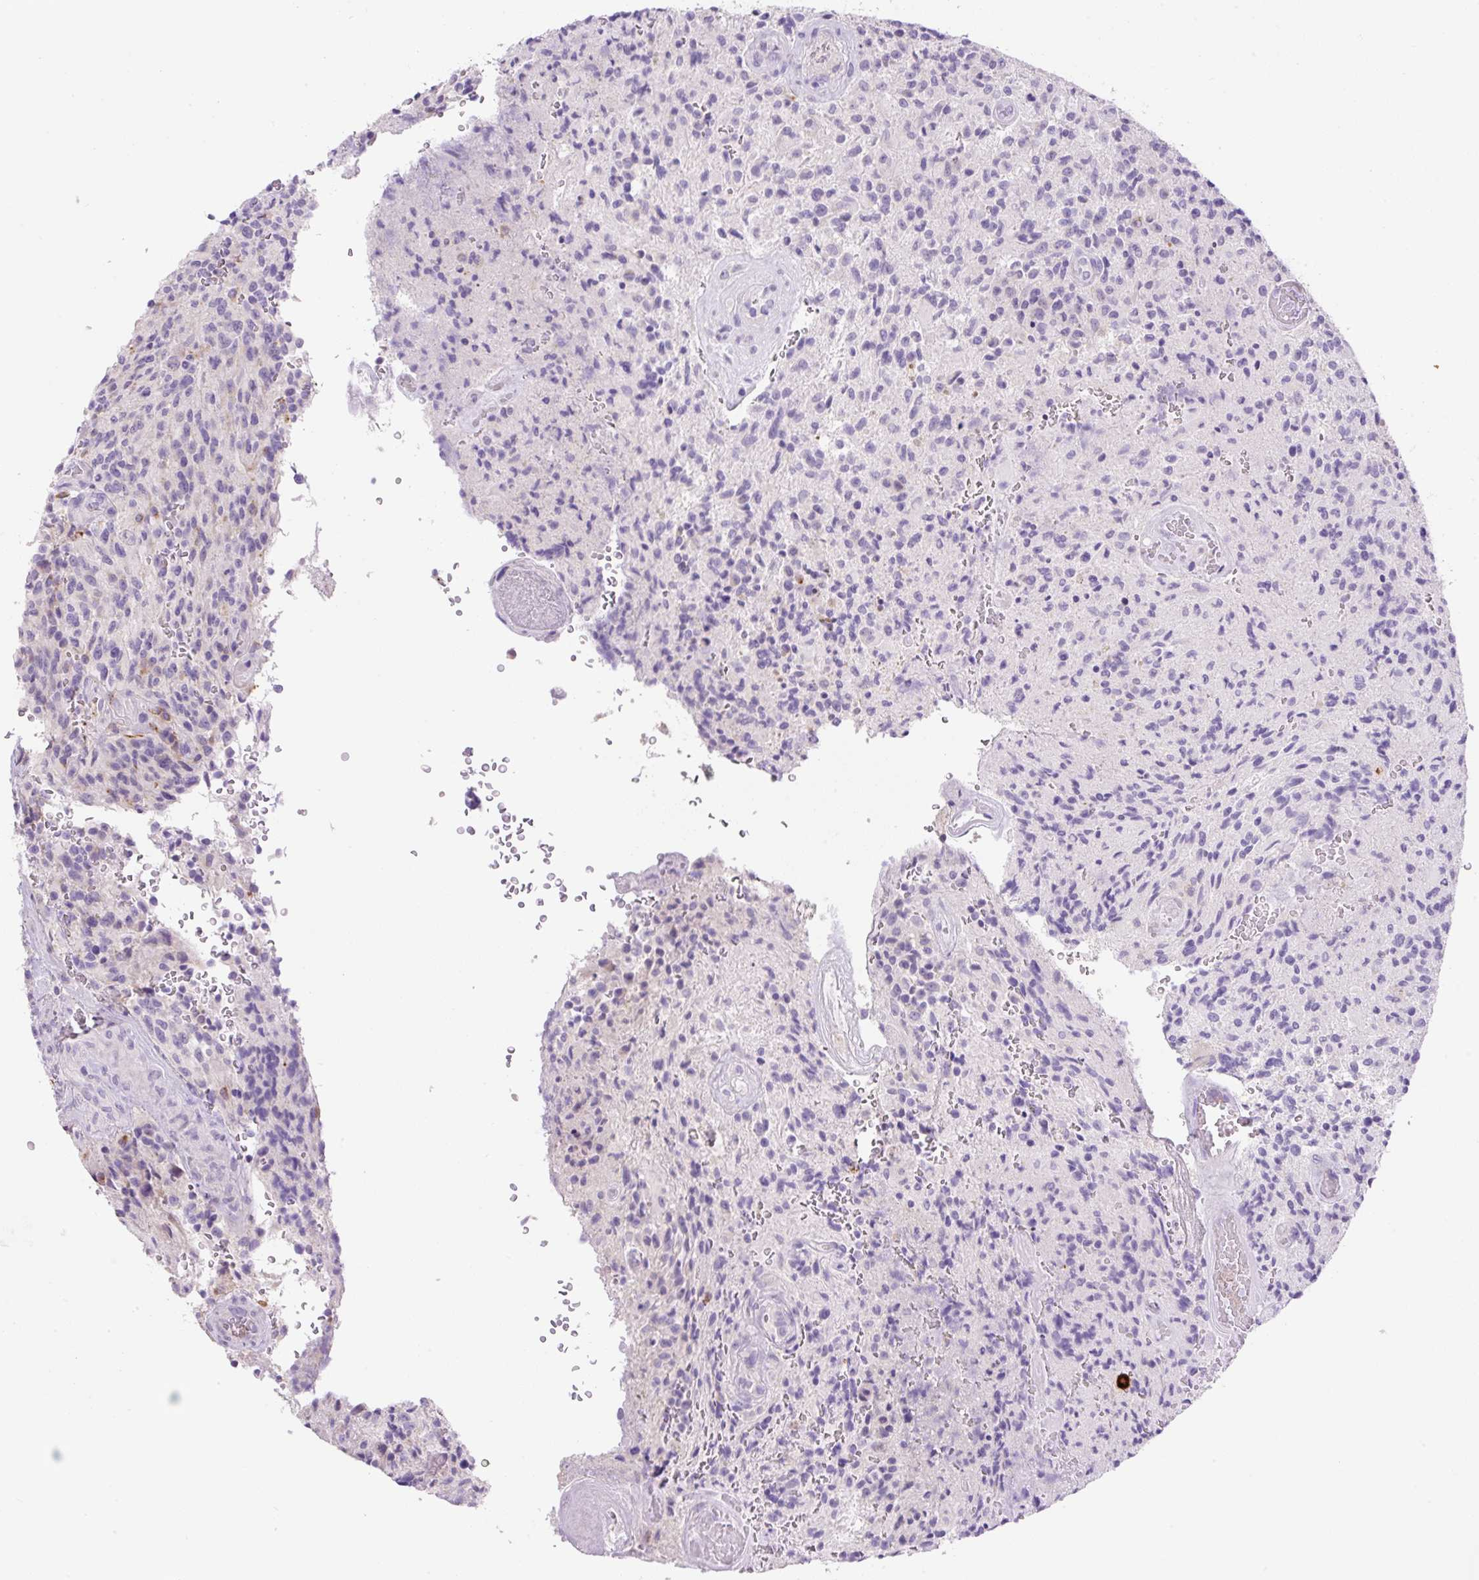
{"staining": {"intensity": "negative", "quantity": "none", "location": "none"}, "tissue": "glioma", "cell_type": "Tumor cells", "image_type": "cancer", "snomed": [{"axis": "morphology", "description": "Normal tissue, NOS"}, {"axis": "morphology", "description": "Glioma, malignant, High grade"}, {"axis": "topography", "description": "Cerebral cortex"}], "caption": "Protein analysis of malignant glioma (high-grade) exhibits no significant expression in tumor cells. Brightfield microscopy of IHC stained with DAB (brown) and hematoxylin (blue), captured at high magnification.", "gene": "TDRD15", "patient": {"sex": "male", "age": 56}}